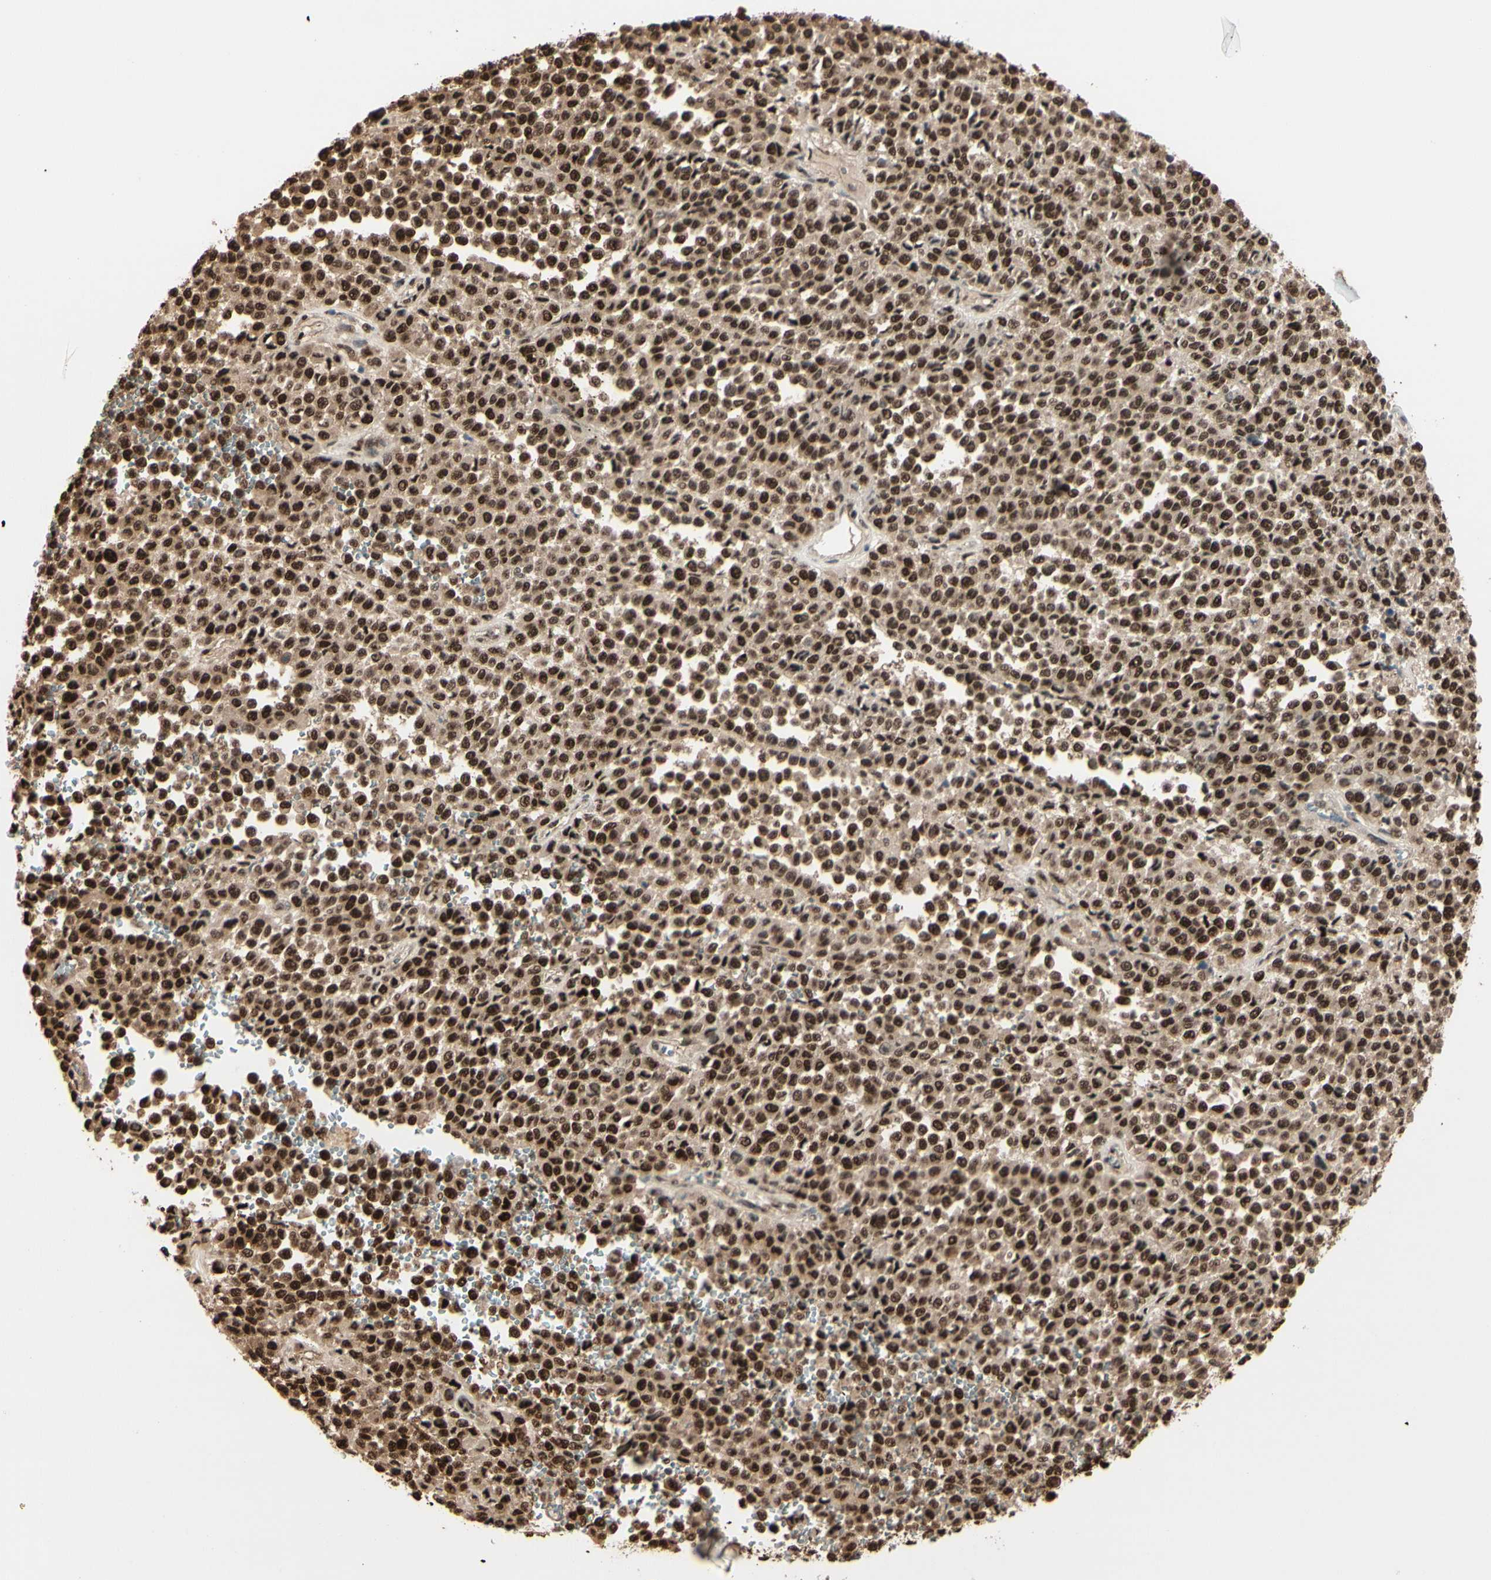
{"staining": {"intensity": "strong", "quantity": ">75%", "location": "cytoplasmic/membranous,nuclear"}, "tissue": "melanoma", "cell_type": "Tumor cells", "image_type": "cancer", "snomed": [{"axis": "morphology", "description": "Malignant melanoma, Metastatic site"}, {"axis": "topography", "description": "Pancreas"}], "caption": "Melanoma stained with immunohistochemistry demonstrates strong cytoplasmic/membranous and nuclear staining in approximately >75% of tumor cells.", "gene": "HSF1", "patient": {"sex": "female", "age": 30}}